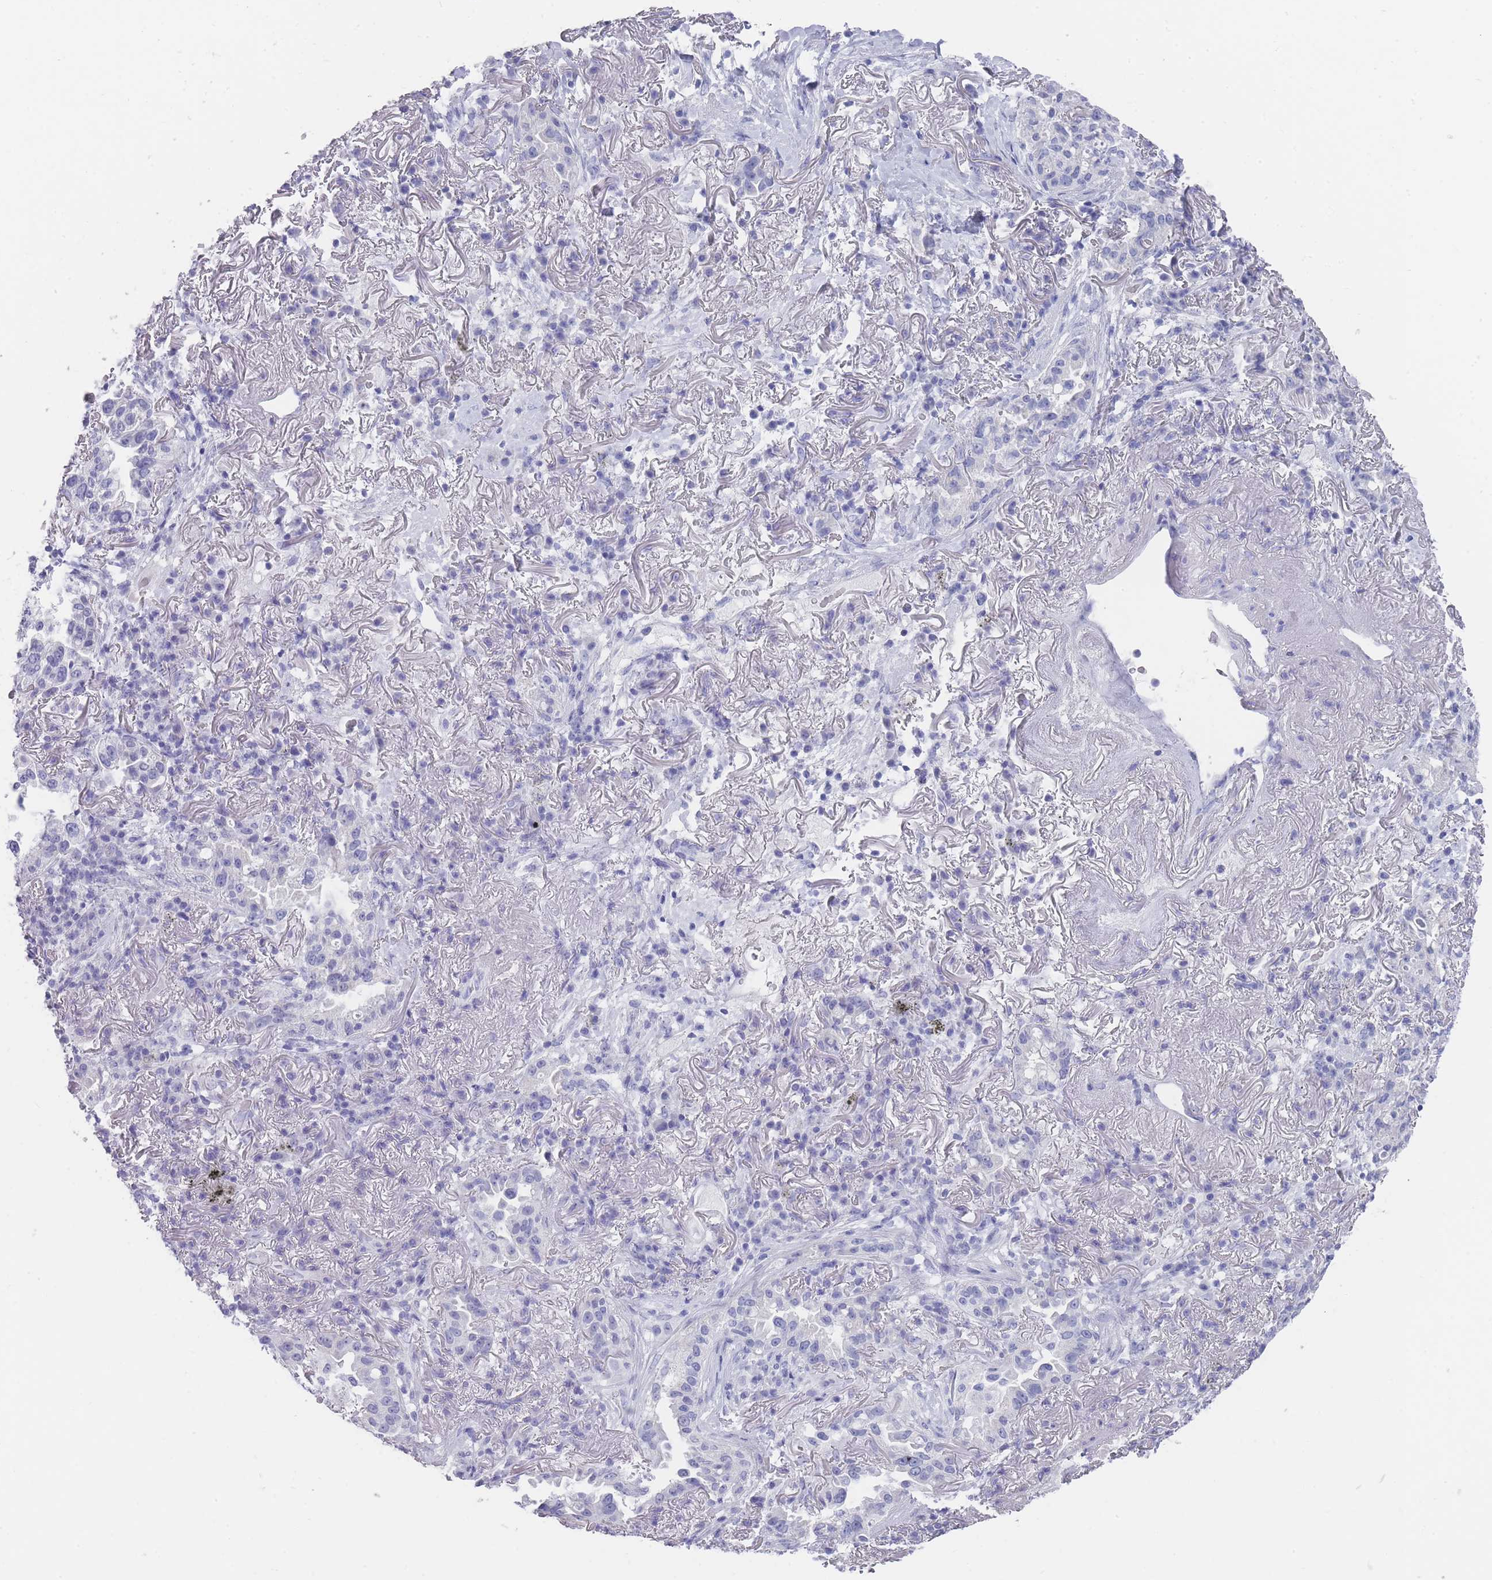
{"staining": {"intensity": "negative", "quantity": "none", "location": "none"}, "tissue": "lung cancer", "cell_type": "Tumor cells", "image_type": "cancer", "snomed": [{"axis": "morphology", "description": "Adenocarcinoma, NOS"}, {"axis": "topography", "description": "Lung"}], "caption": "The IHC micrograph has no significant expression in tumor cells of lung cancer (adenocarcinoma) tissue.", "gene": "RAB2B", "patient": {"sex": "female", "age": 69}}